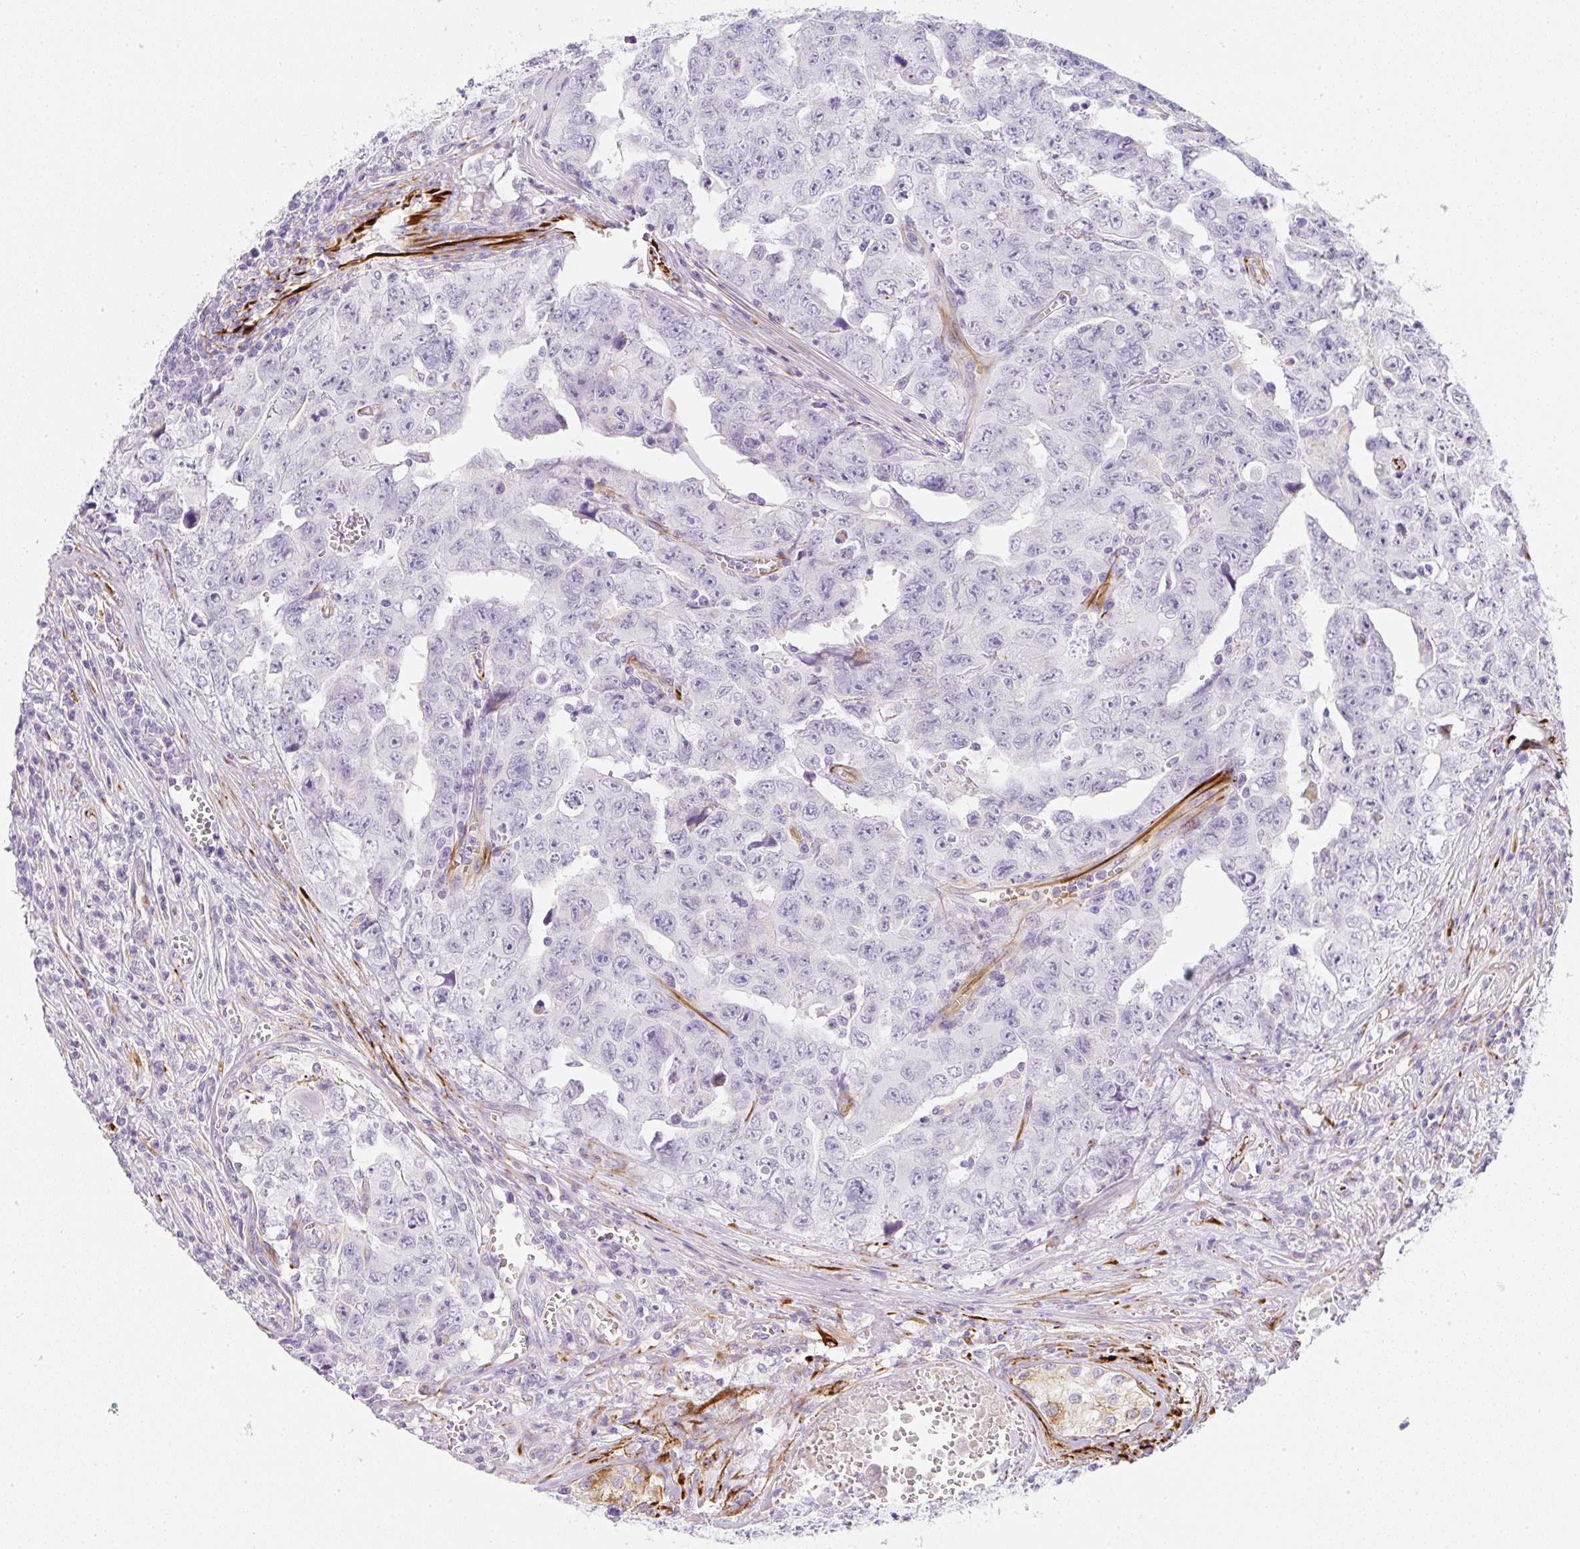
{"staining": {"intensity": "negative", "quantity": "none", "location": "none"}, "tissue": "testis cancer", "cell_type": "Tumor cells", "image_type": "cancer", "snomed": [{"axis": "morphology", "description": "Carcinoma, Embryonal, NOS"}, {"axis": "topography", "description": "Testis"}], "caption": "Immunohistochemistry of embryonal carcinoma (testis) shows no staining in tumor cells.", "gene": "ZNF689", "patient": {"sex": "male", "age": 24}}